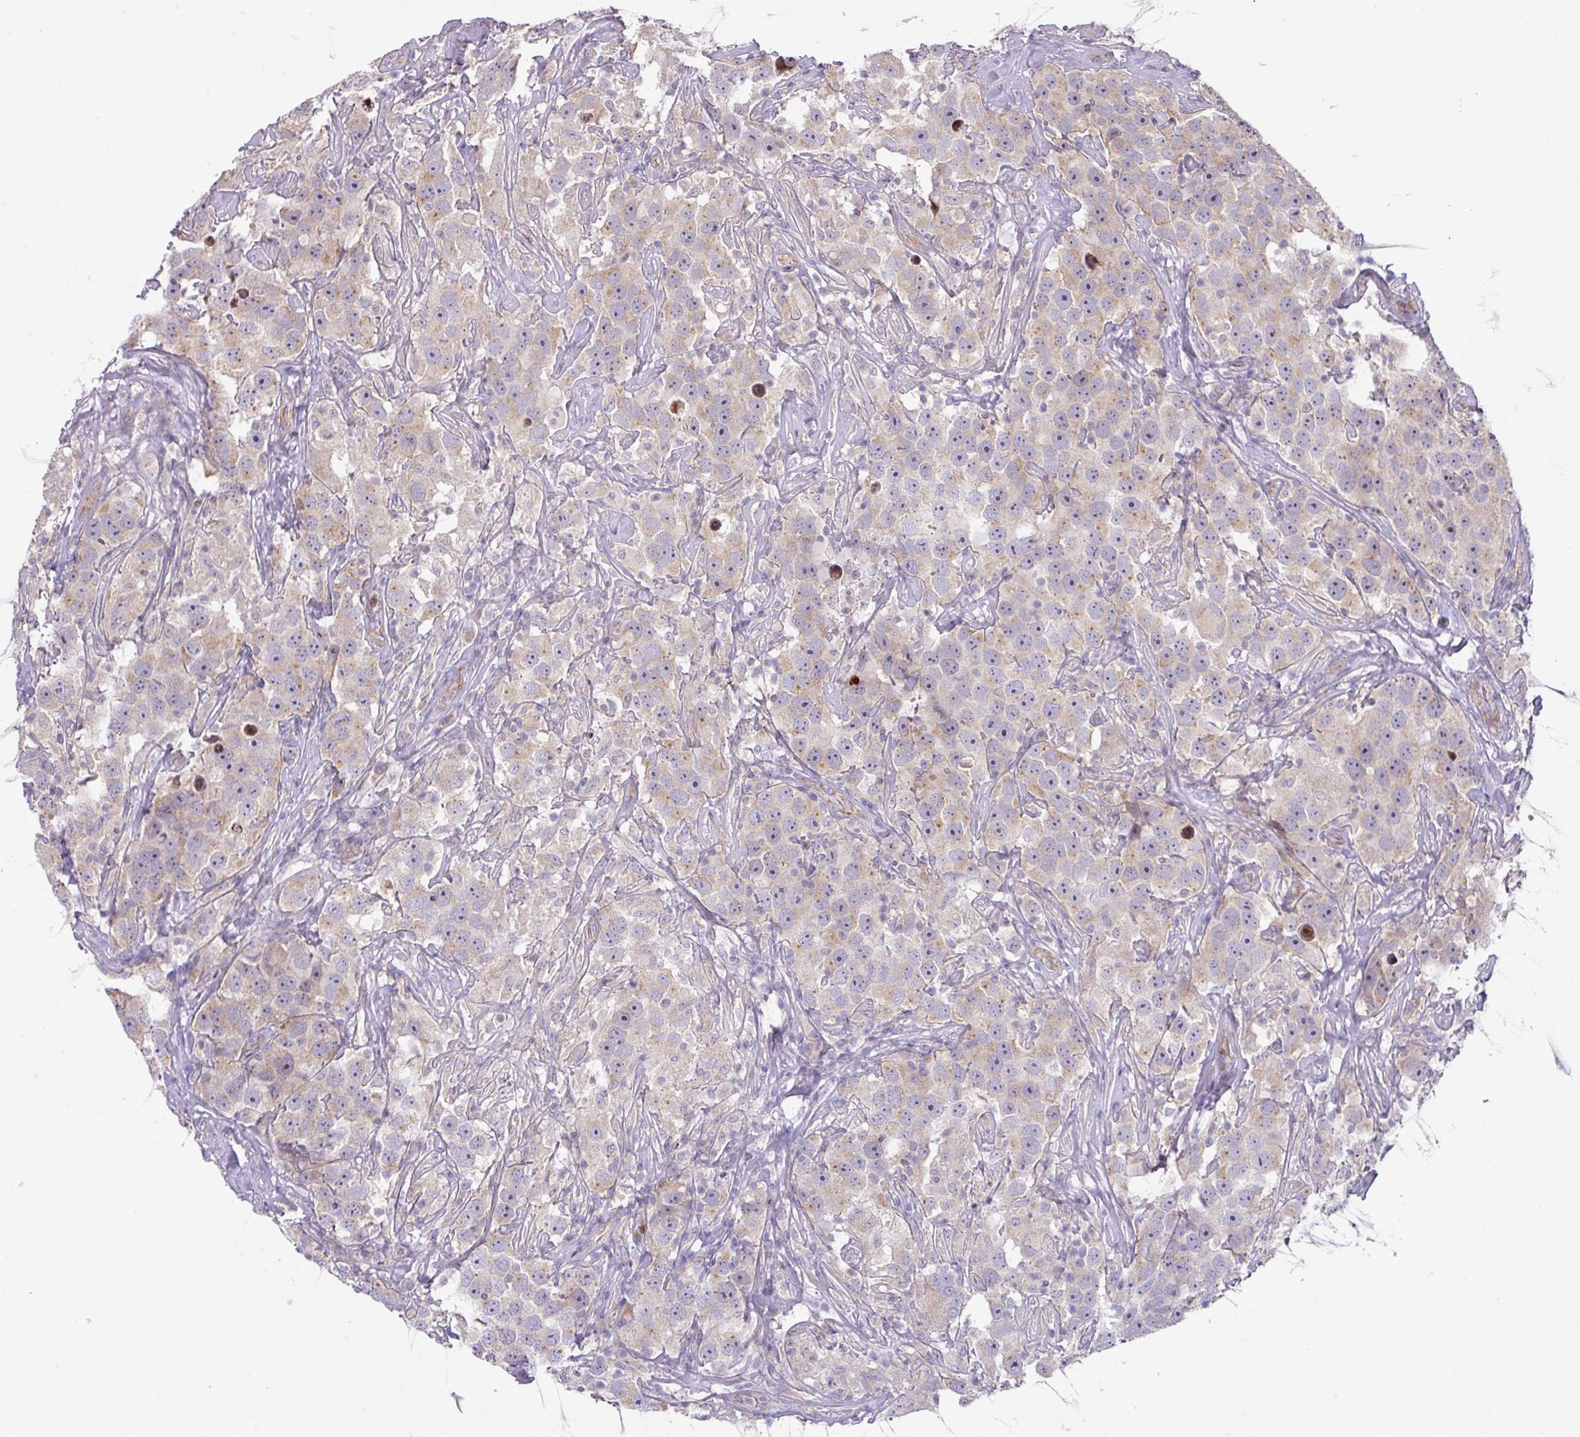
{"staining": {"intensity": "weak", "quantity": ">75%", "location": "cytoplasmic/membranous,nuclear"}, "tissue": "testis cancer", "cell_type": "Tumor cells", "image_type": "cancer", "snomed": [{"axis": "morphology", "description": "Seminoma, NOS"}, {"axis": "topography", "description": "Testis"}], "caption": "This image shows immunohistochemistry (IHC) staining of testis cancer (seminoma), with low weak cytoplasmic/membranous and nuclear expression in approximately >75% of tumor cells.", "gene": "ZNF394", "patient": {"sex": "male", "age": 49}}